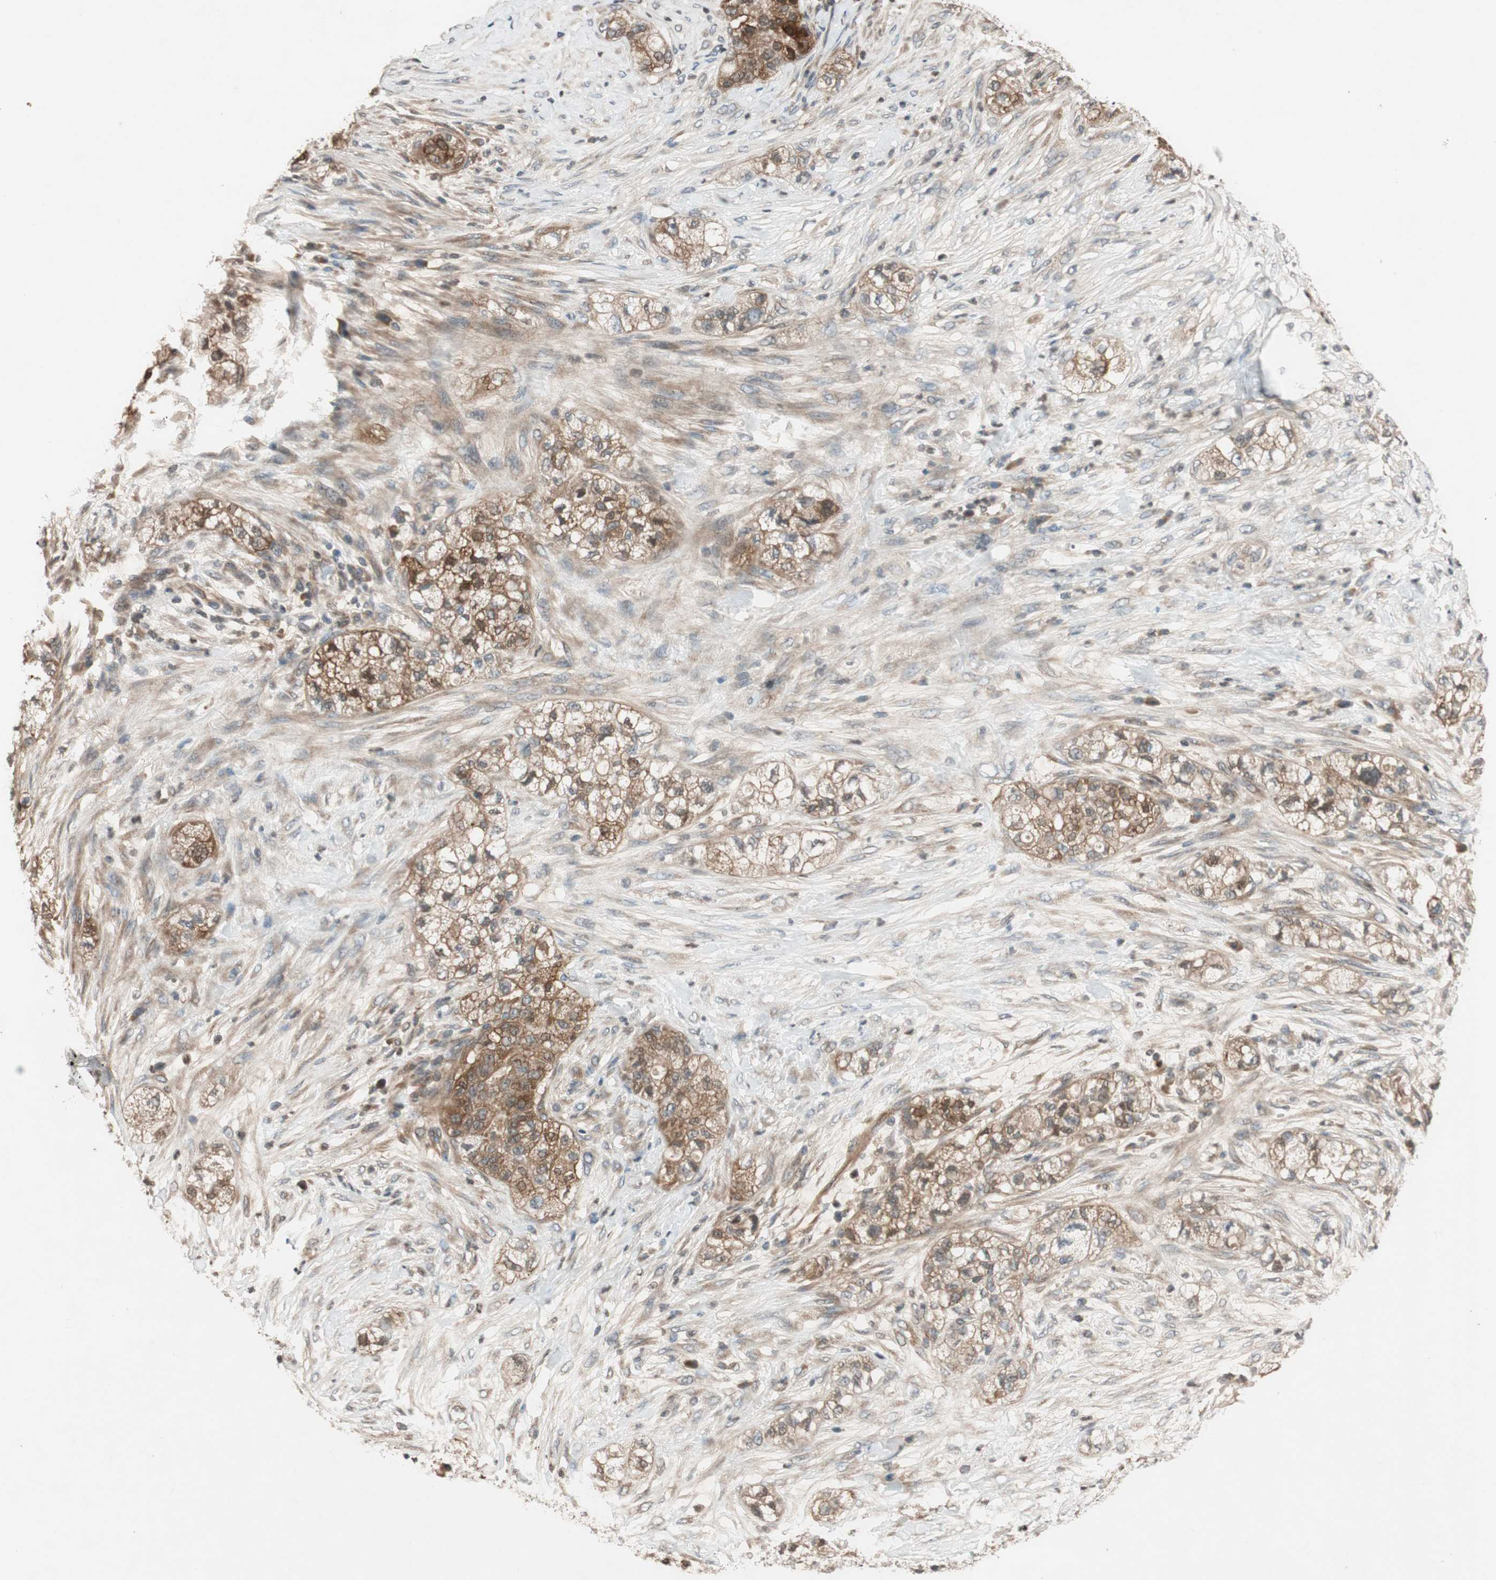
{"staining": {"intensity": "moderate", "quantity": ">75%", "location": "cytoplasmic/membranous"}, "tissue": "pancreatic cancer", "cell_type": "Tumor cells", "image_type": "cancer", "snomed": [{"axis": "morphology", "description": "Adenocarcinoma, NOS"}, {"axis": "topography", "description": "Pancreas"}], "caption": "Pancreatic adenocarcinoma was stained to show a protein in brown. There is medium levels of moderate cytoplasmic/membranous staining in approximately >75% of tumor cells.", "gene": "GCLM", "patient": {"sex": "female", "age": 78}}